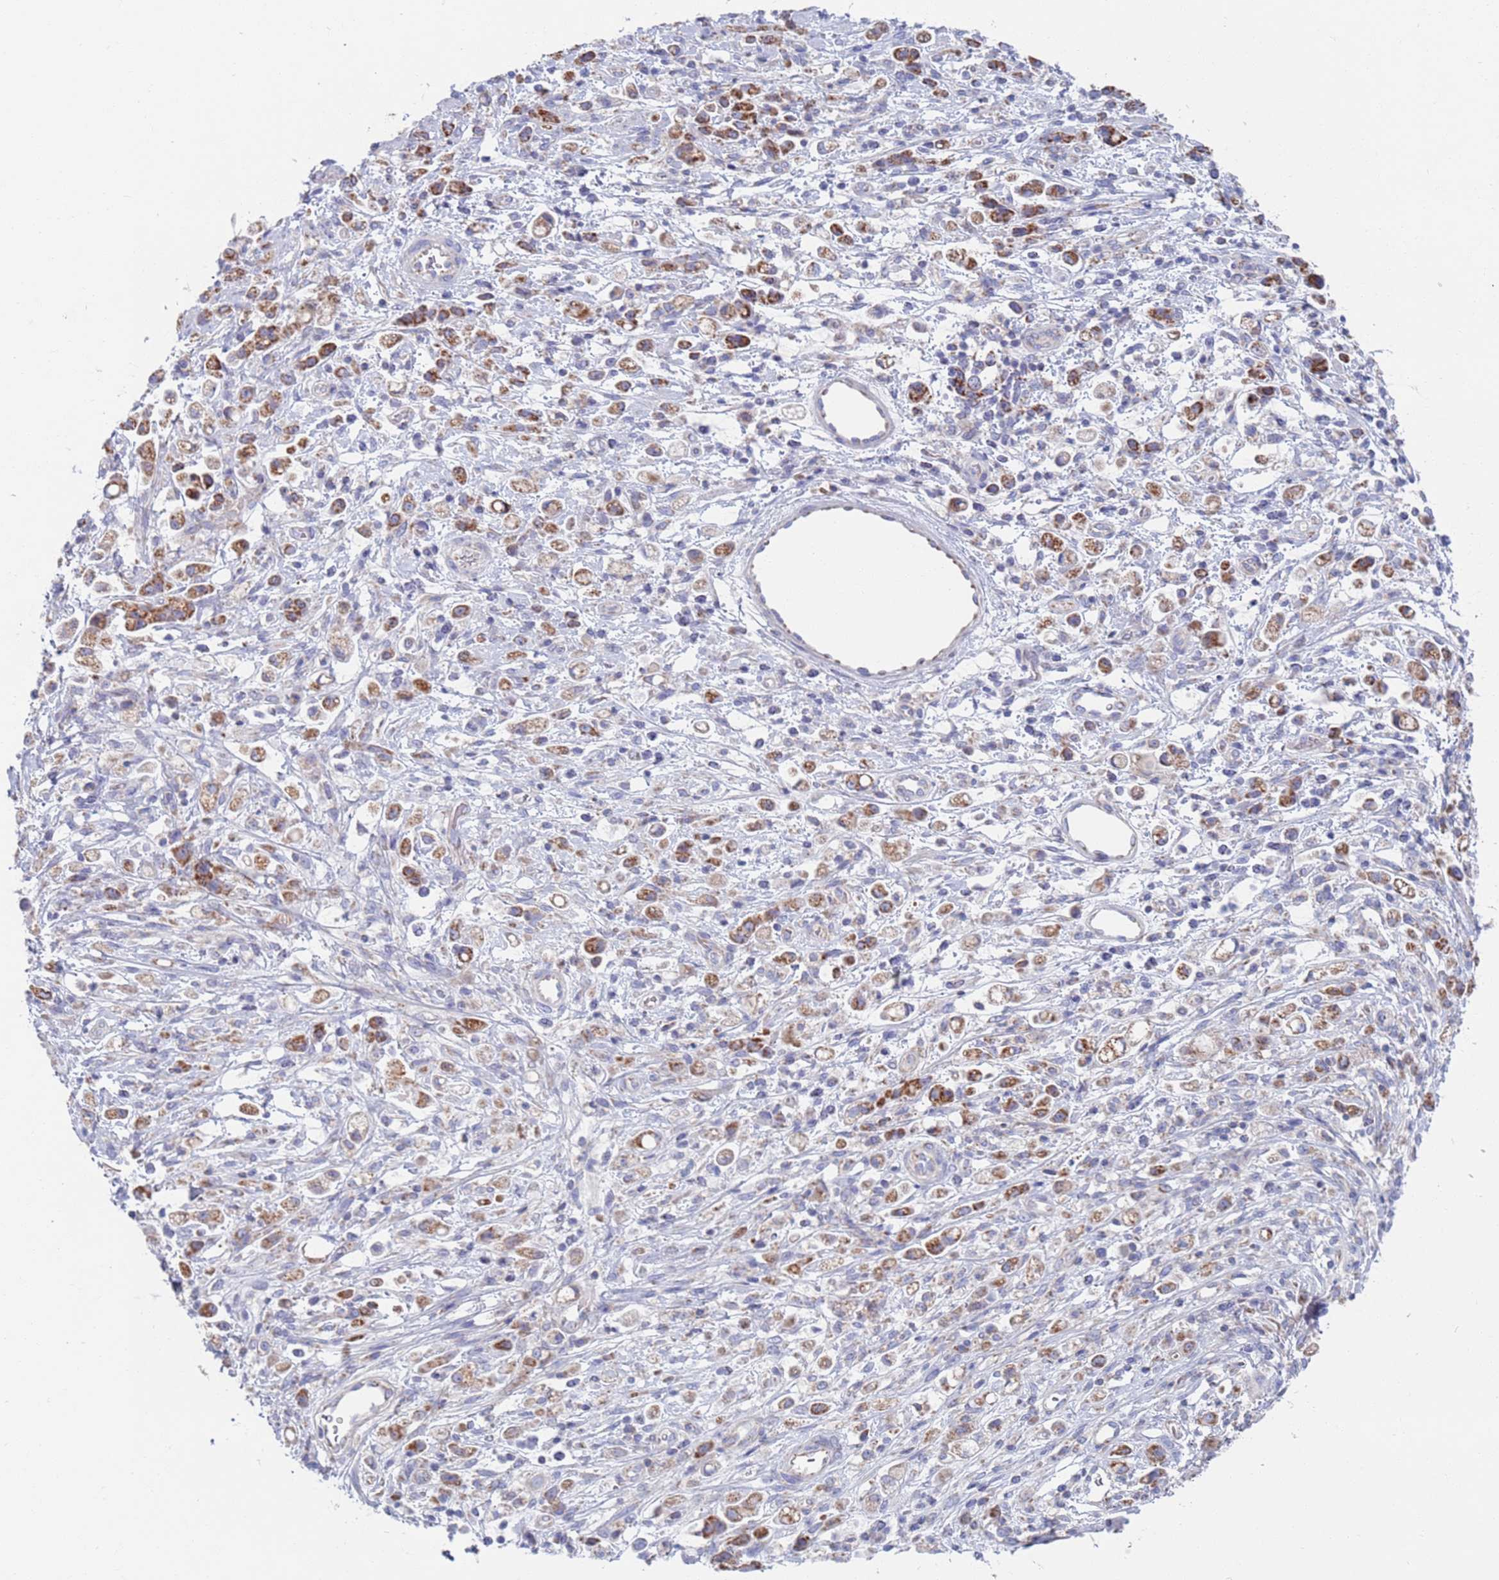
{"staining": {"intensity": "moderate", "quantity": ">75%", "location": "cytoplasmic/membranous"}, "tissue": "stomach cancer", "cell_type": "Tumor cells", "image_type": "cancer", "snomed": [{"axis": "morphology", "description": "Adenocarcinoma, NOS"}, {"axis": "topography", "description": "Stomach"}], "caption": "Protein staining of stomach cancer (adenocarcinoma) tissue demonstrates moderate cytoplasmic/membranous staining in about >75% of tumor cells.", "gene": "MRPL22", "patient": {"sex": "female", "age": 60}}